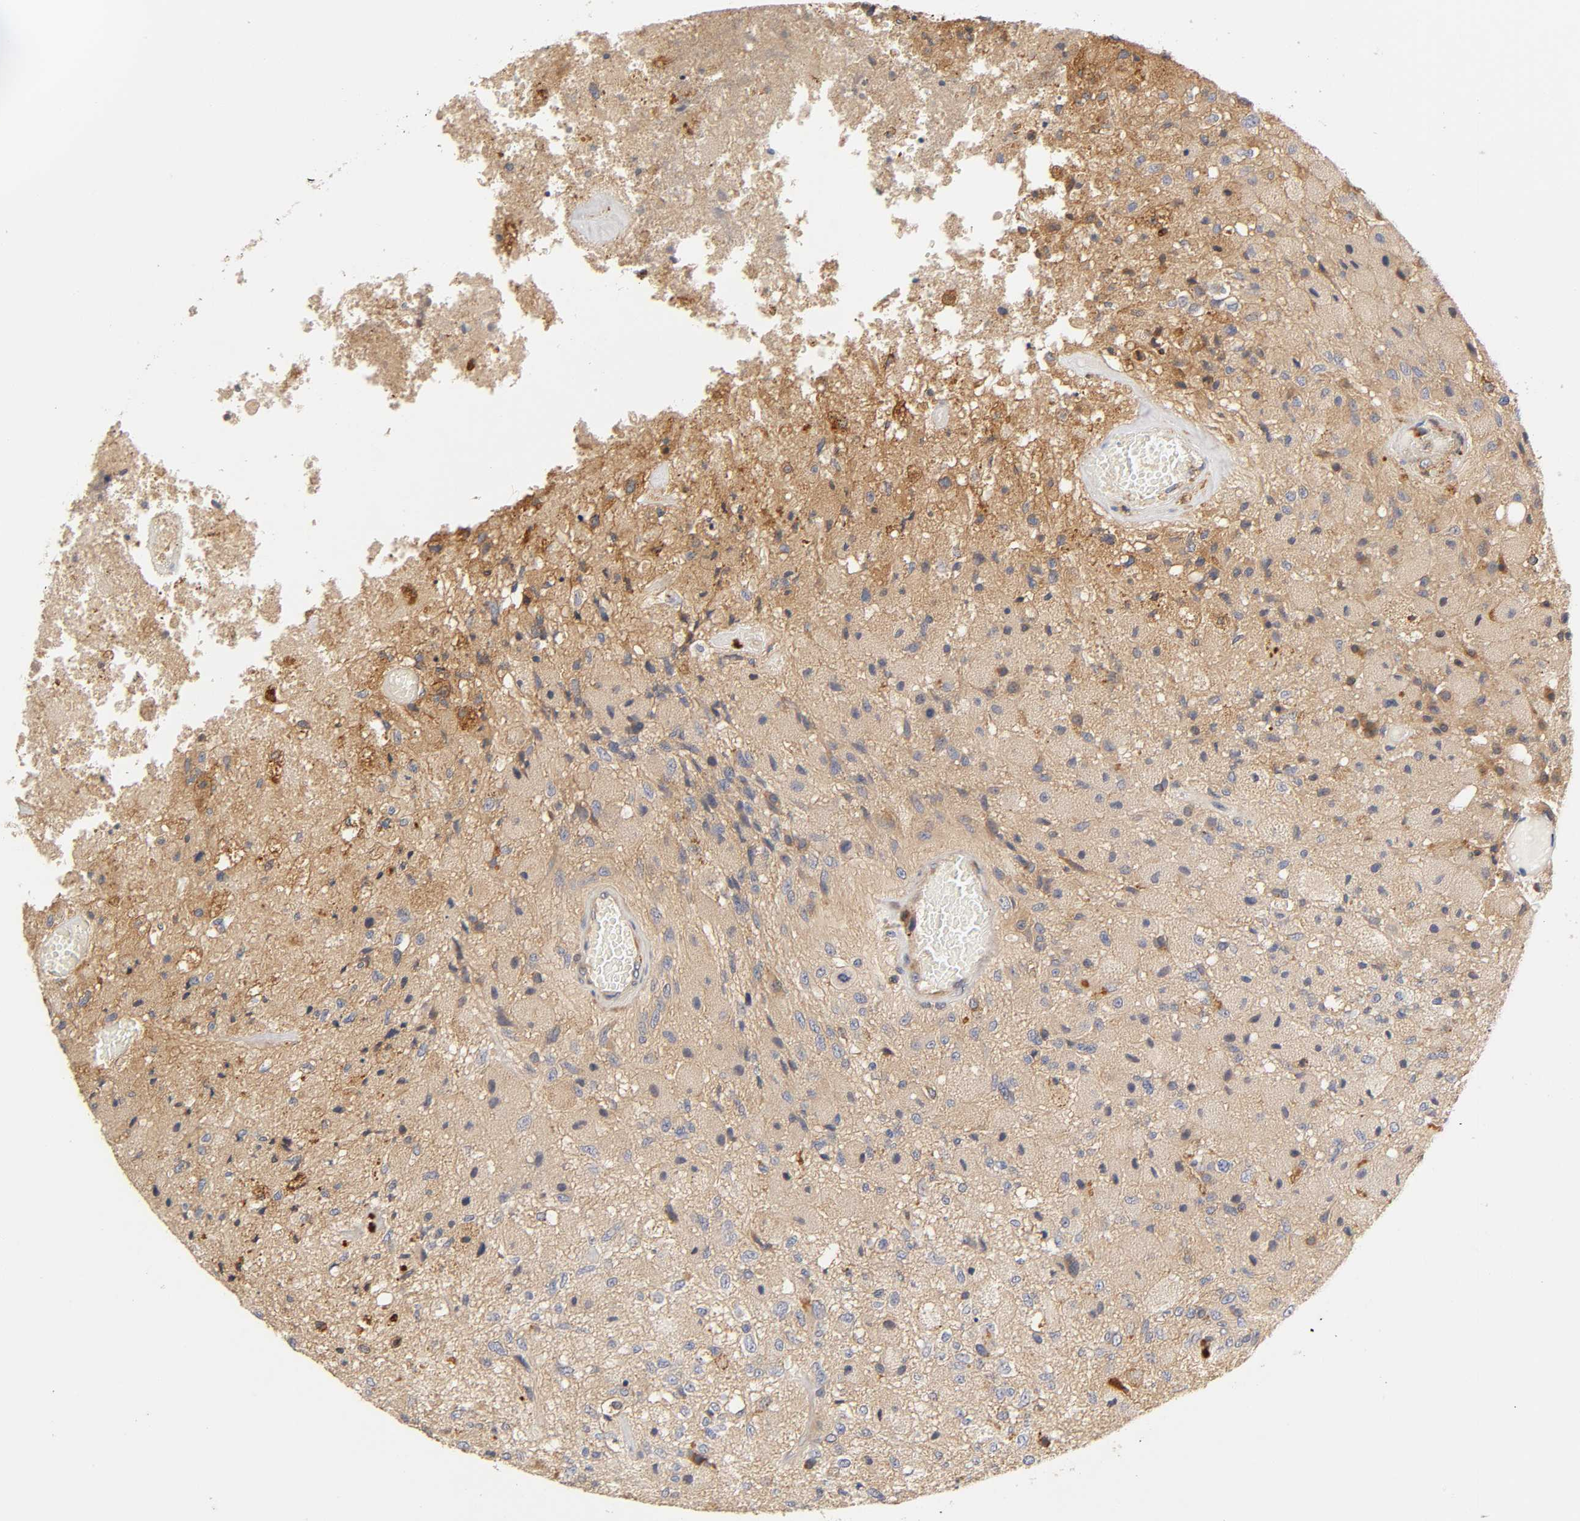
{"staining": {"intensity": "moderate", "quantity": "25%-75%", "location": "cytoplasmic/membranous"}, "tissue": "glioma", "cell_type": "Tumor cells", "image_type": "cancer", "snomed": [{"axis": "morphology", "description": "Normal tissue, NOS"}, {"axis": "morphology", "description": "Glioma, malignant, High grade"}, {"axis": "topography", "description": "Cerebral cortex"}], "caption": "Brown immunohistochemical staining in human malignant high-grade glioma exhibits moderate cytoplasmic/membranous expression in about 25%-75% of tumor cells.", "gene": "RHOA", "patient": {"sex": "male", "age": 77}}